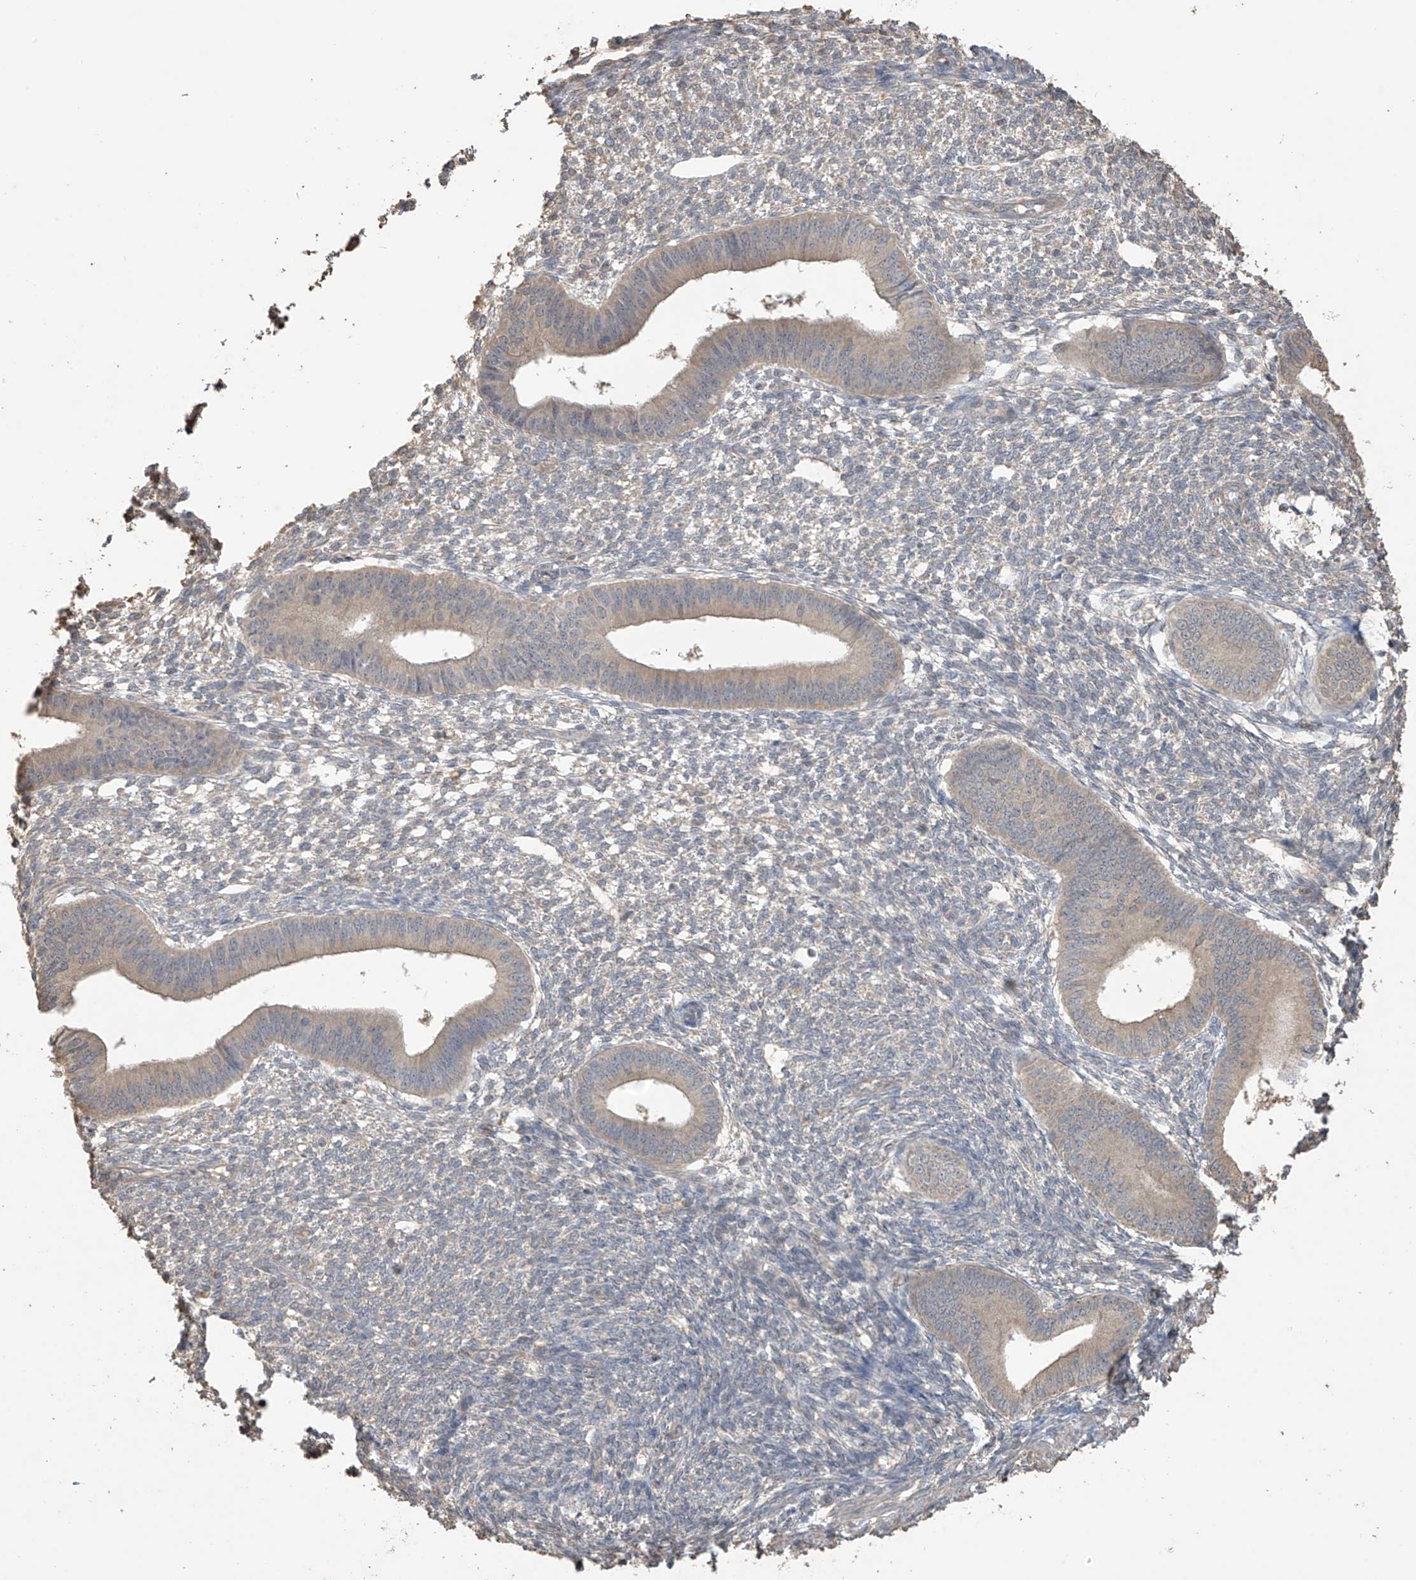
{"staining": {"intensity": "negative", "quantity": "none", "location": "none"}, "tissue": "endometrium", "cell_type": "Cells in endometrial stroma", "image_type": "normal", "snomed": [{"axis": "morphology", "description": "Normal tissue, NOS"}, {"axis": "topography", "description": "Endometrium"}], "caption": "Immunohistochemistry of unremarkable human endometrium demonstrates no positivity in cells in endometrial stroma. (DAB (3,3'-diaminobenzidine) immunohistochemistry (IHC) with hematoxylin counter stain).", "gene": "SLFN14", "patient": {"sex": "female", "age": 46}}